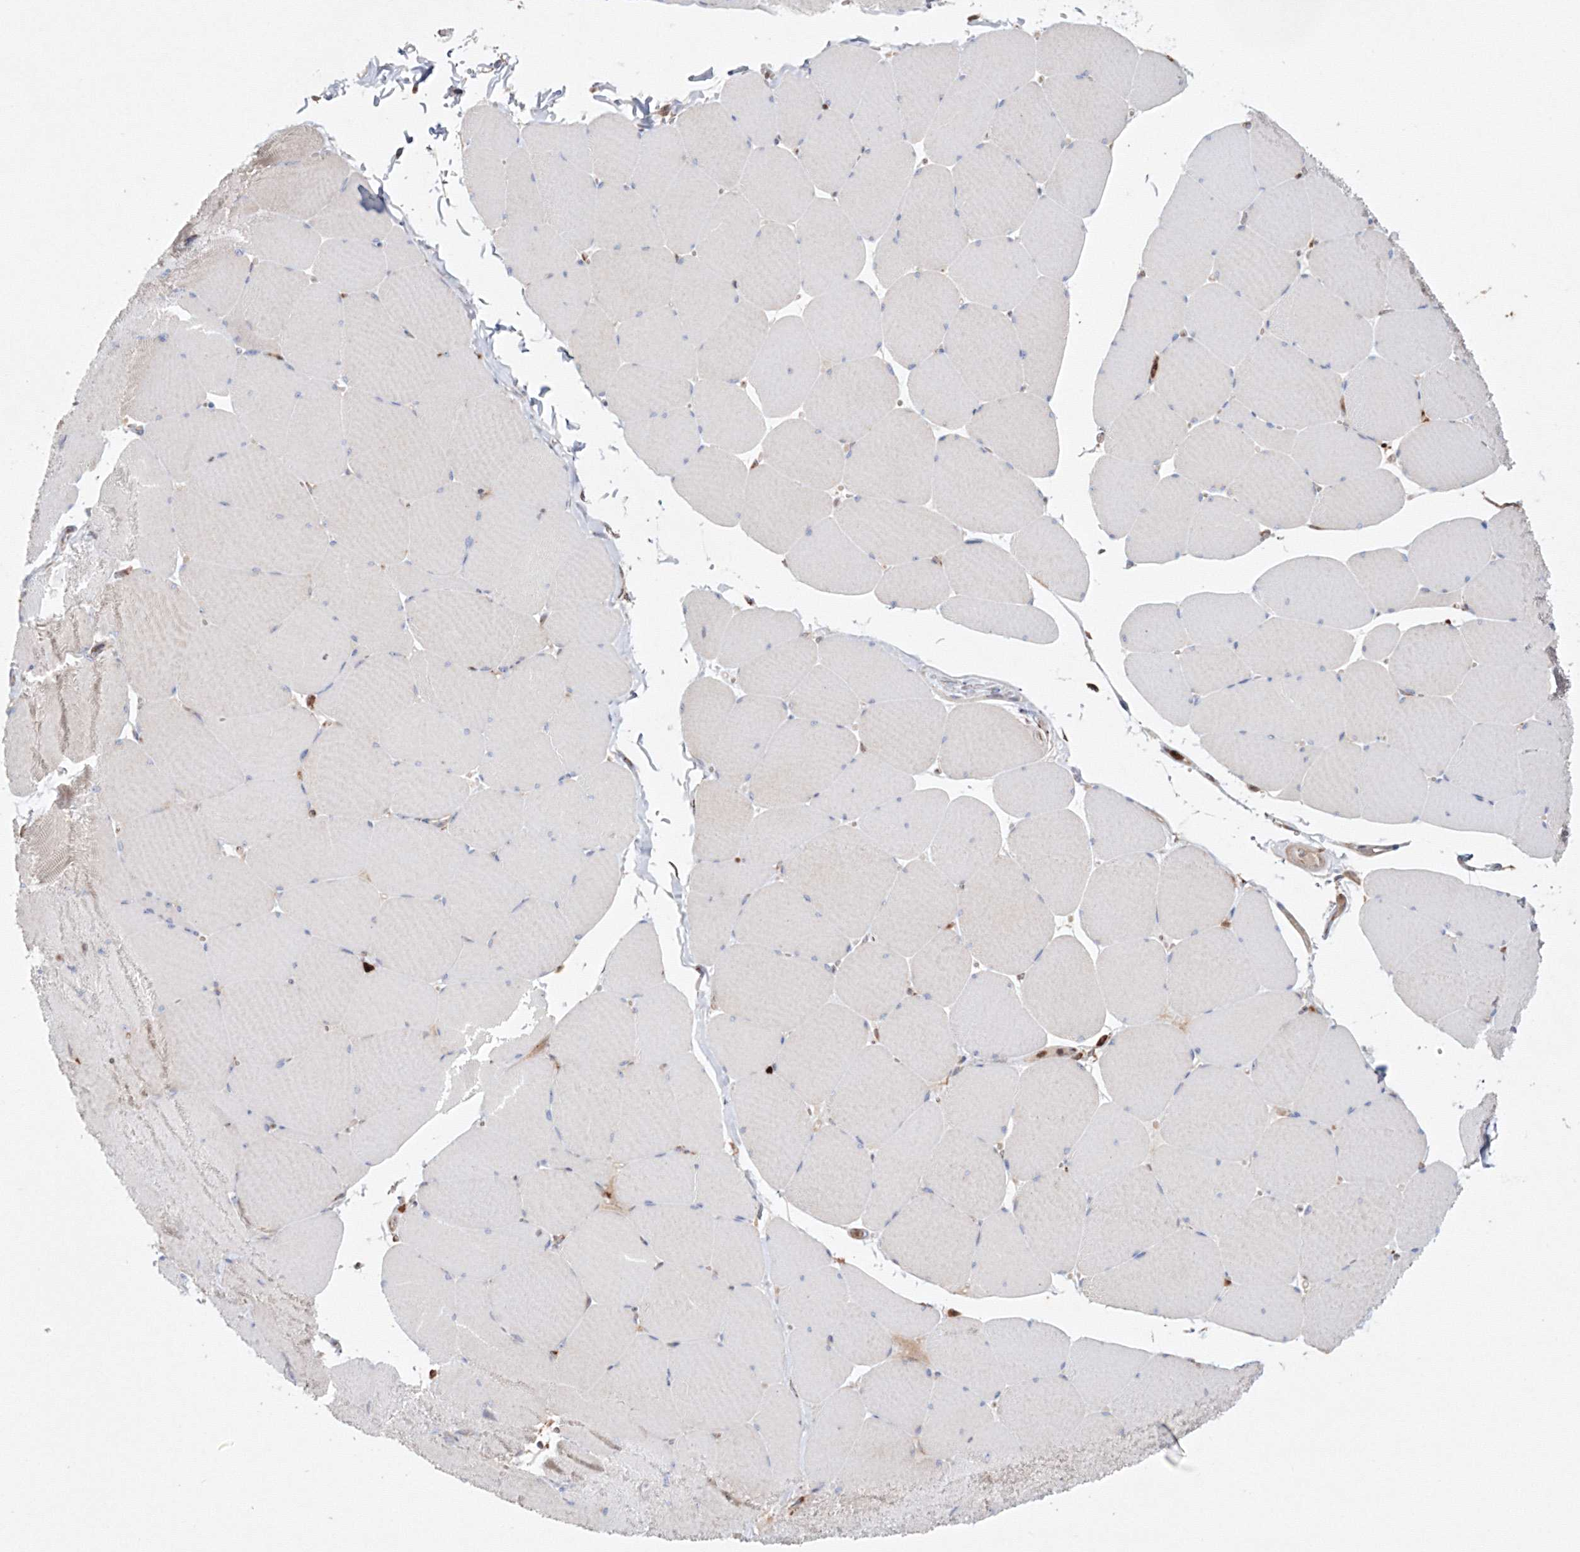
{"staining": {"intensity": "weak", "quantity": "<25%", "location": "cytoplasmic/membranous"}, "tissue": "skeletal muscle", "cell_type": "Myocytes", "image_type": "normal", "snomed": [{"axis": "morphology", "description": "Normal tissue, NOS"}, {"axis": "topography", "description": "Skeletal muscle"}, {"axis": "topography", "description": "Head-Neck"}], "caption": "DAB (3,3'-diaminobenzidine) immunohistochemical staining of unremarkable human skeletal muscle reveals no significant staining in myocytes.", "gene": "ARCN1", "patient": {"sex": "male", "age": 66}}